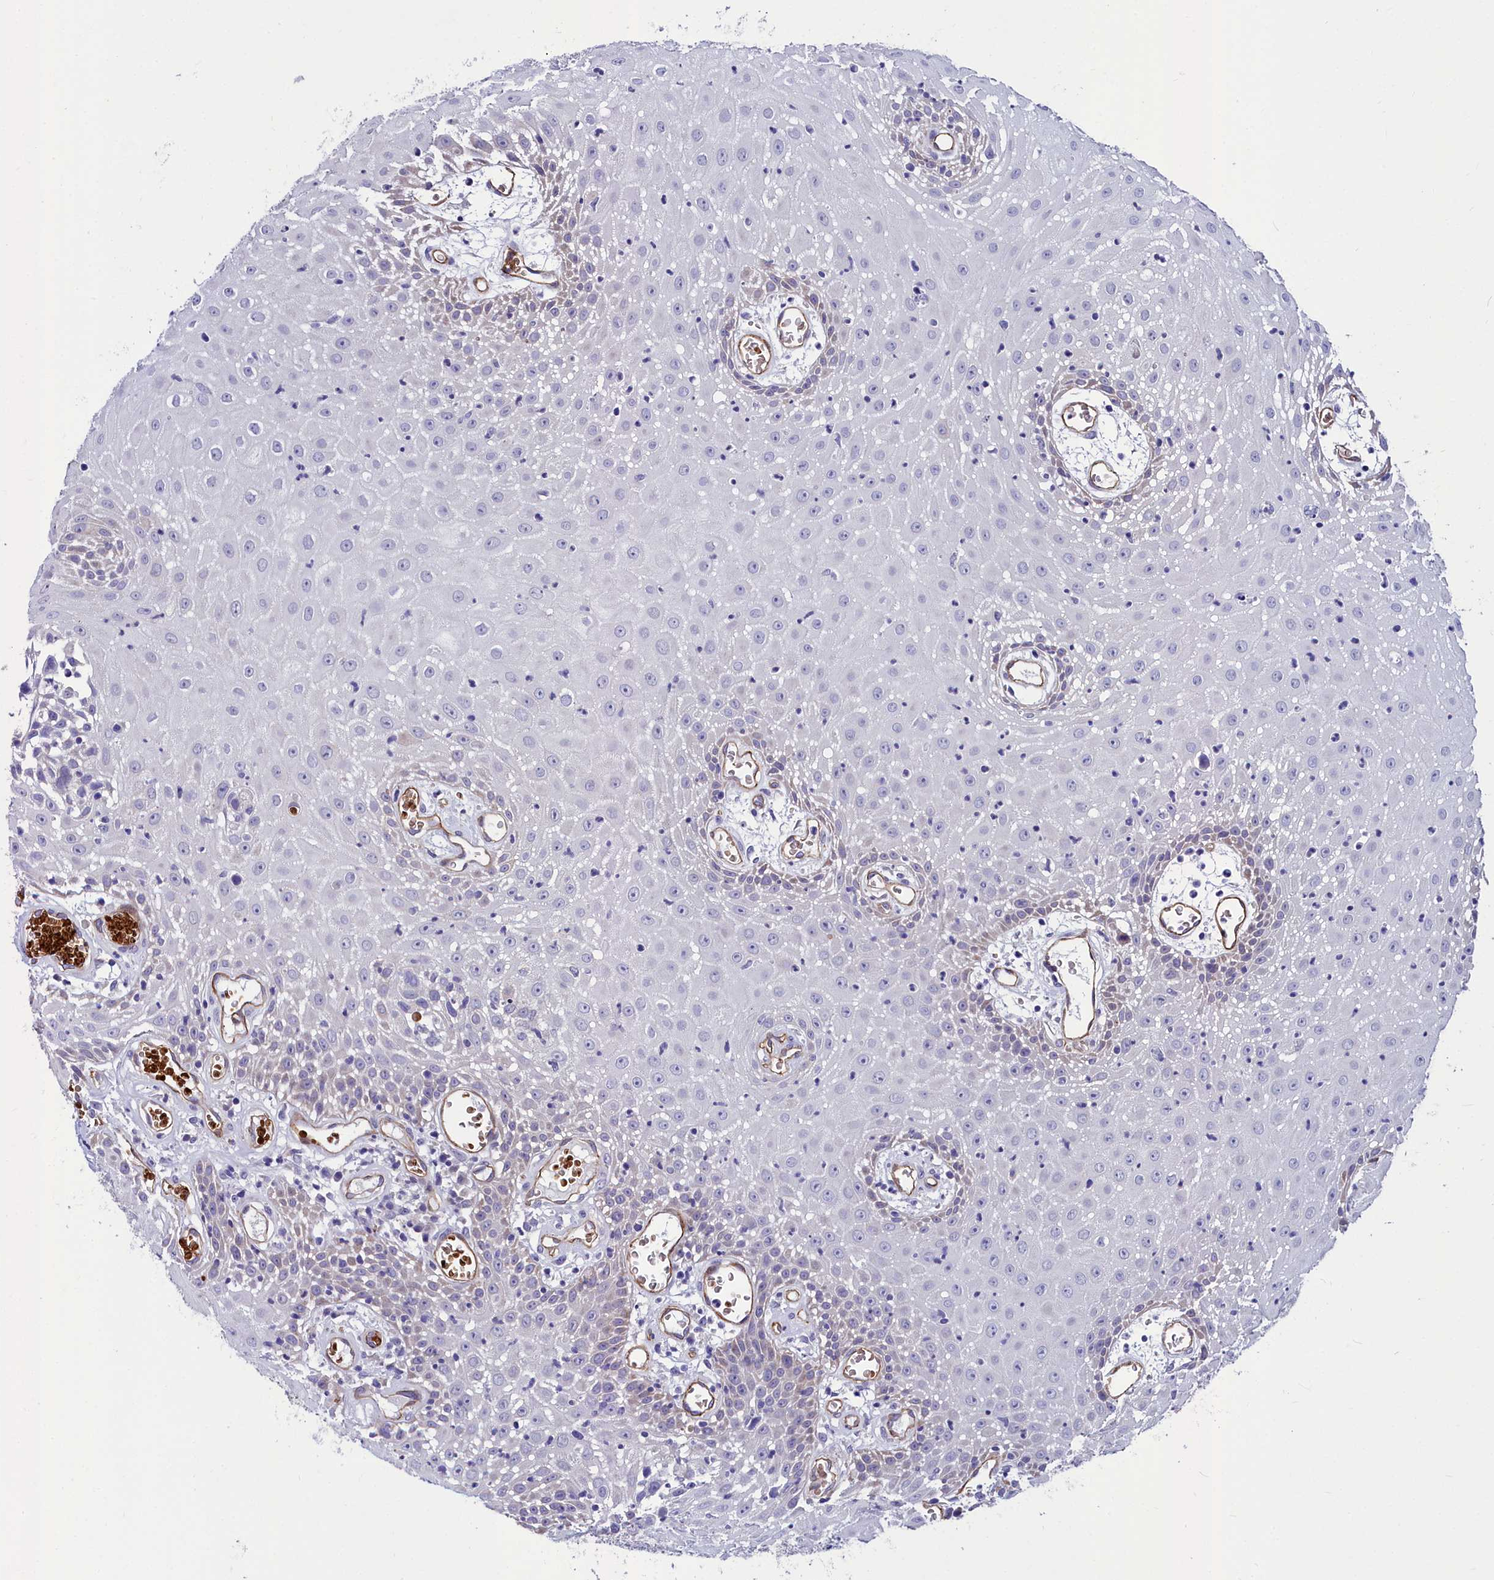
{"staining": {"intensity": "negative", "quantity": "none", "location": "none"}, "tissue": "oral mucosa", "cell_type": "Squamous epithelial cells", "image_type": "normal", "snomed": [{"axis": "morphology", "description": "Normal tissue, NOS"}, {"axis": "topography", "description": "Skeletal muscle"}, {"axis": "topography", "description": "Oral tissue"}, {"axis": "topography", "description": "Salivary gland"}, {"axis": "topography", "description": "Peripheral nerve tissue"}], "caption": "IHC micrograph of unremarkable oral mucosa: oral mucosa stained with DAB (3,3'-diaminobenzidine) reveals no significant protein positivity in squamous epithelial cells.", "gene": "CYP4F11", "patient": {"sex": "male", "age": 54}}